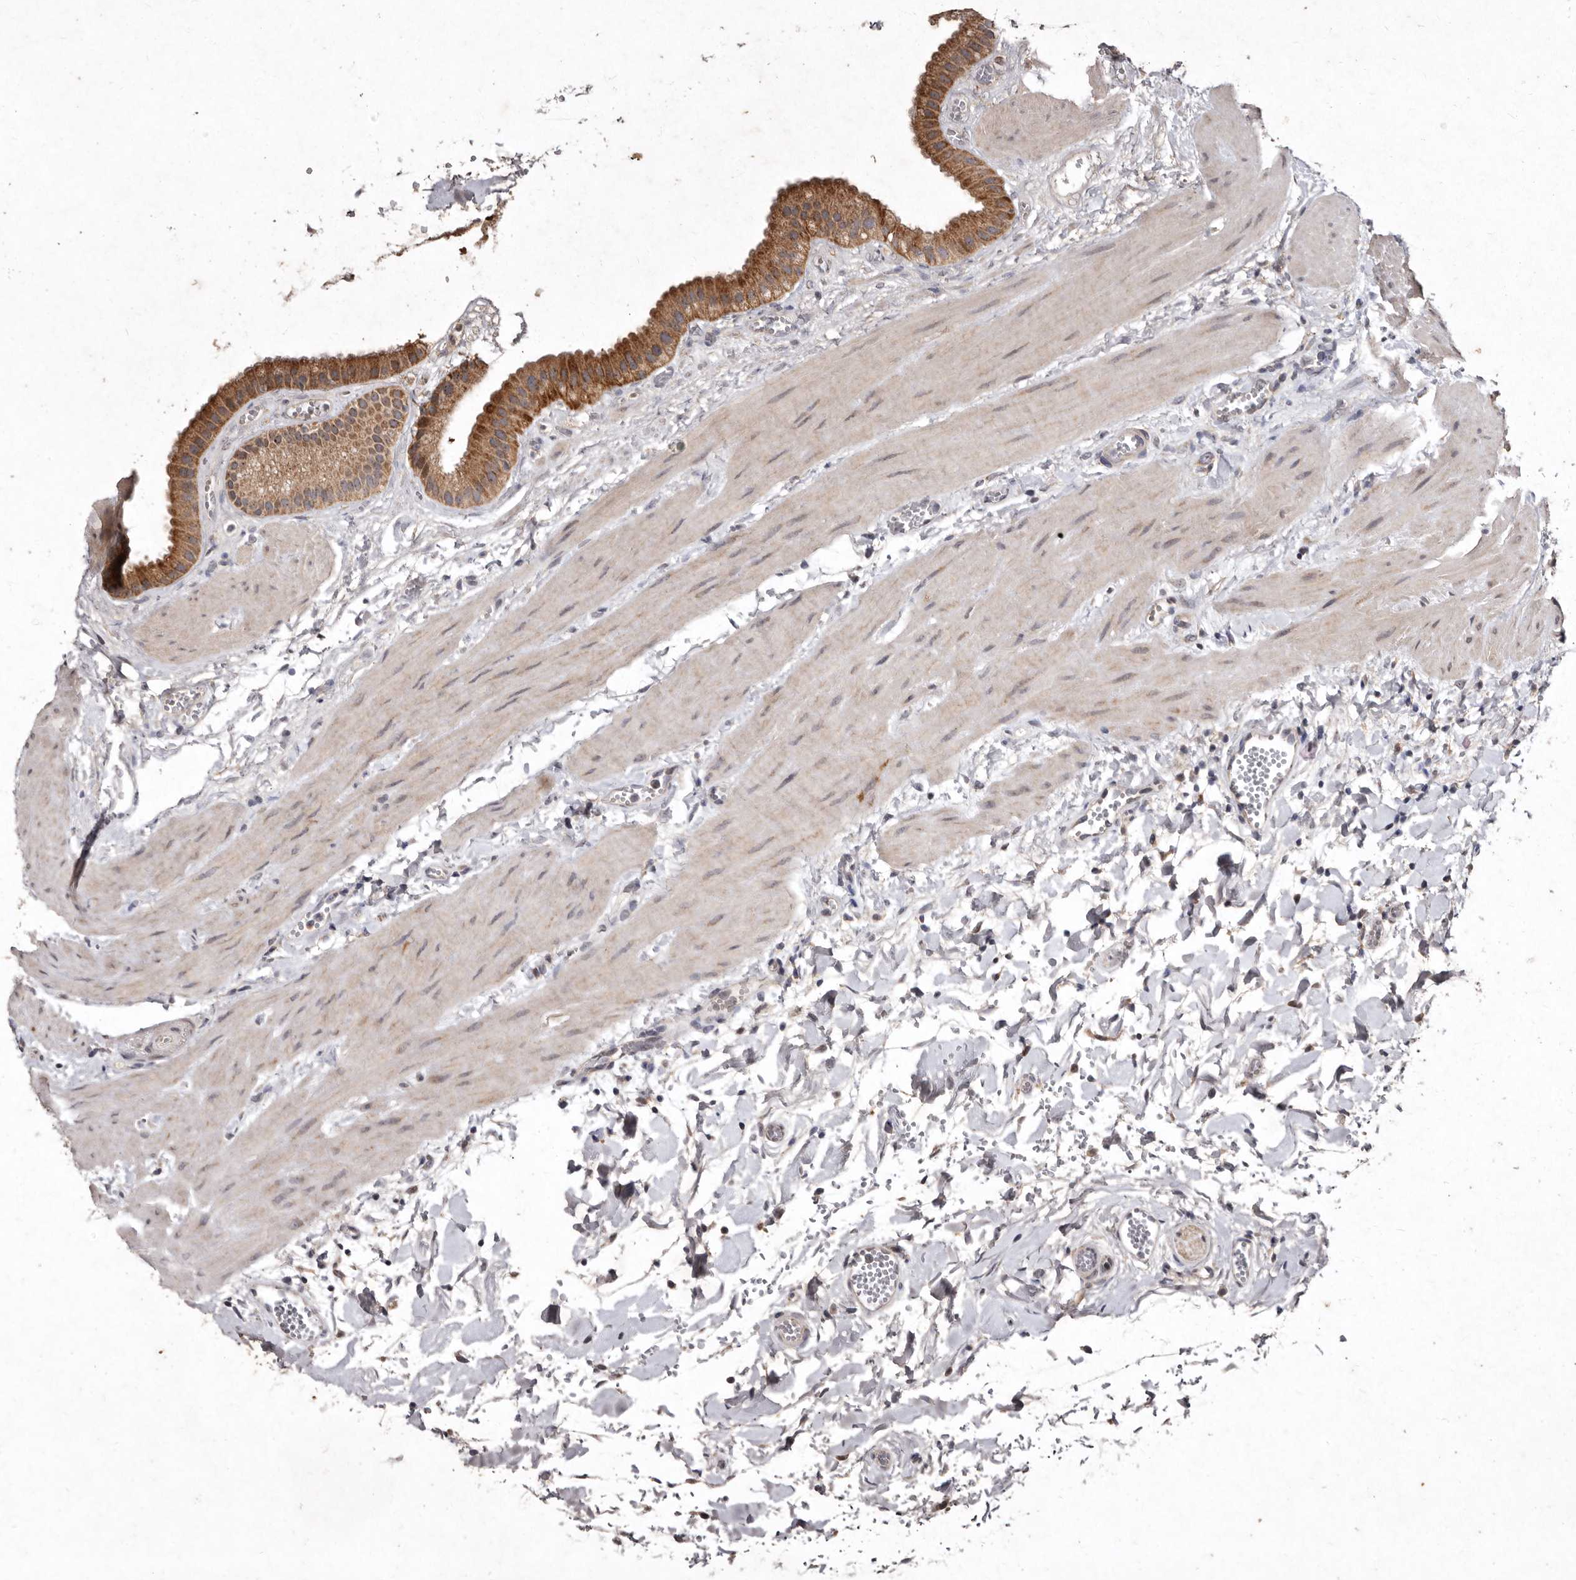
{"staining": {"intensity": "strong", "quantity": ">75%", "location": "cytoplasmic/membranous"}, "tissue": "gallbladder", "cell_type": "Glandular cells", "image_type": "normal", "snomed": [{"axis": "morphology", "description": "Normal tissue, NOS"}, {"axis": "topography", "description": "Gallbladder"}], "caption": "Immunohistochemical staining of normal human gallbladder displays >75% levels of strong cytoplasmic/membranous protein staining in approximately >75% of glandular cells. Nuclei are stained in blue.", "gene": "FLAD1", "patient": {"sex": "male", "age": 55}}